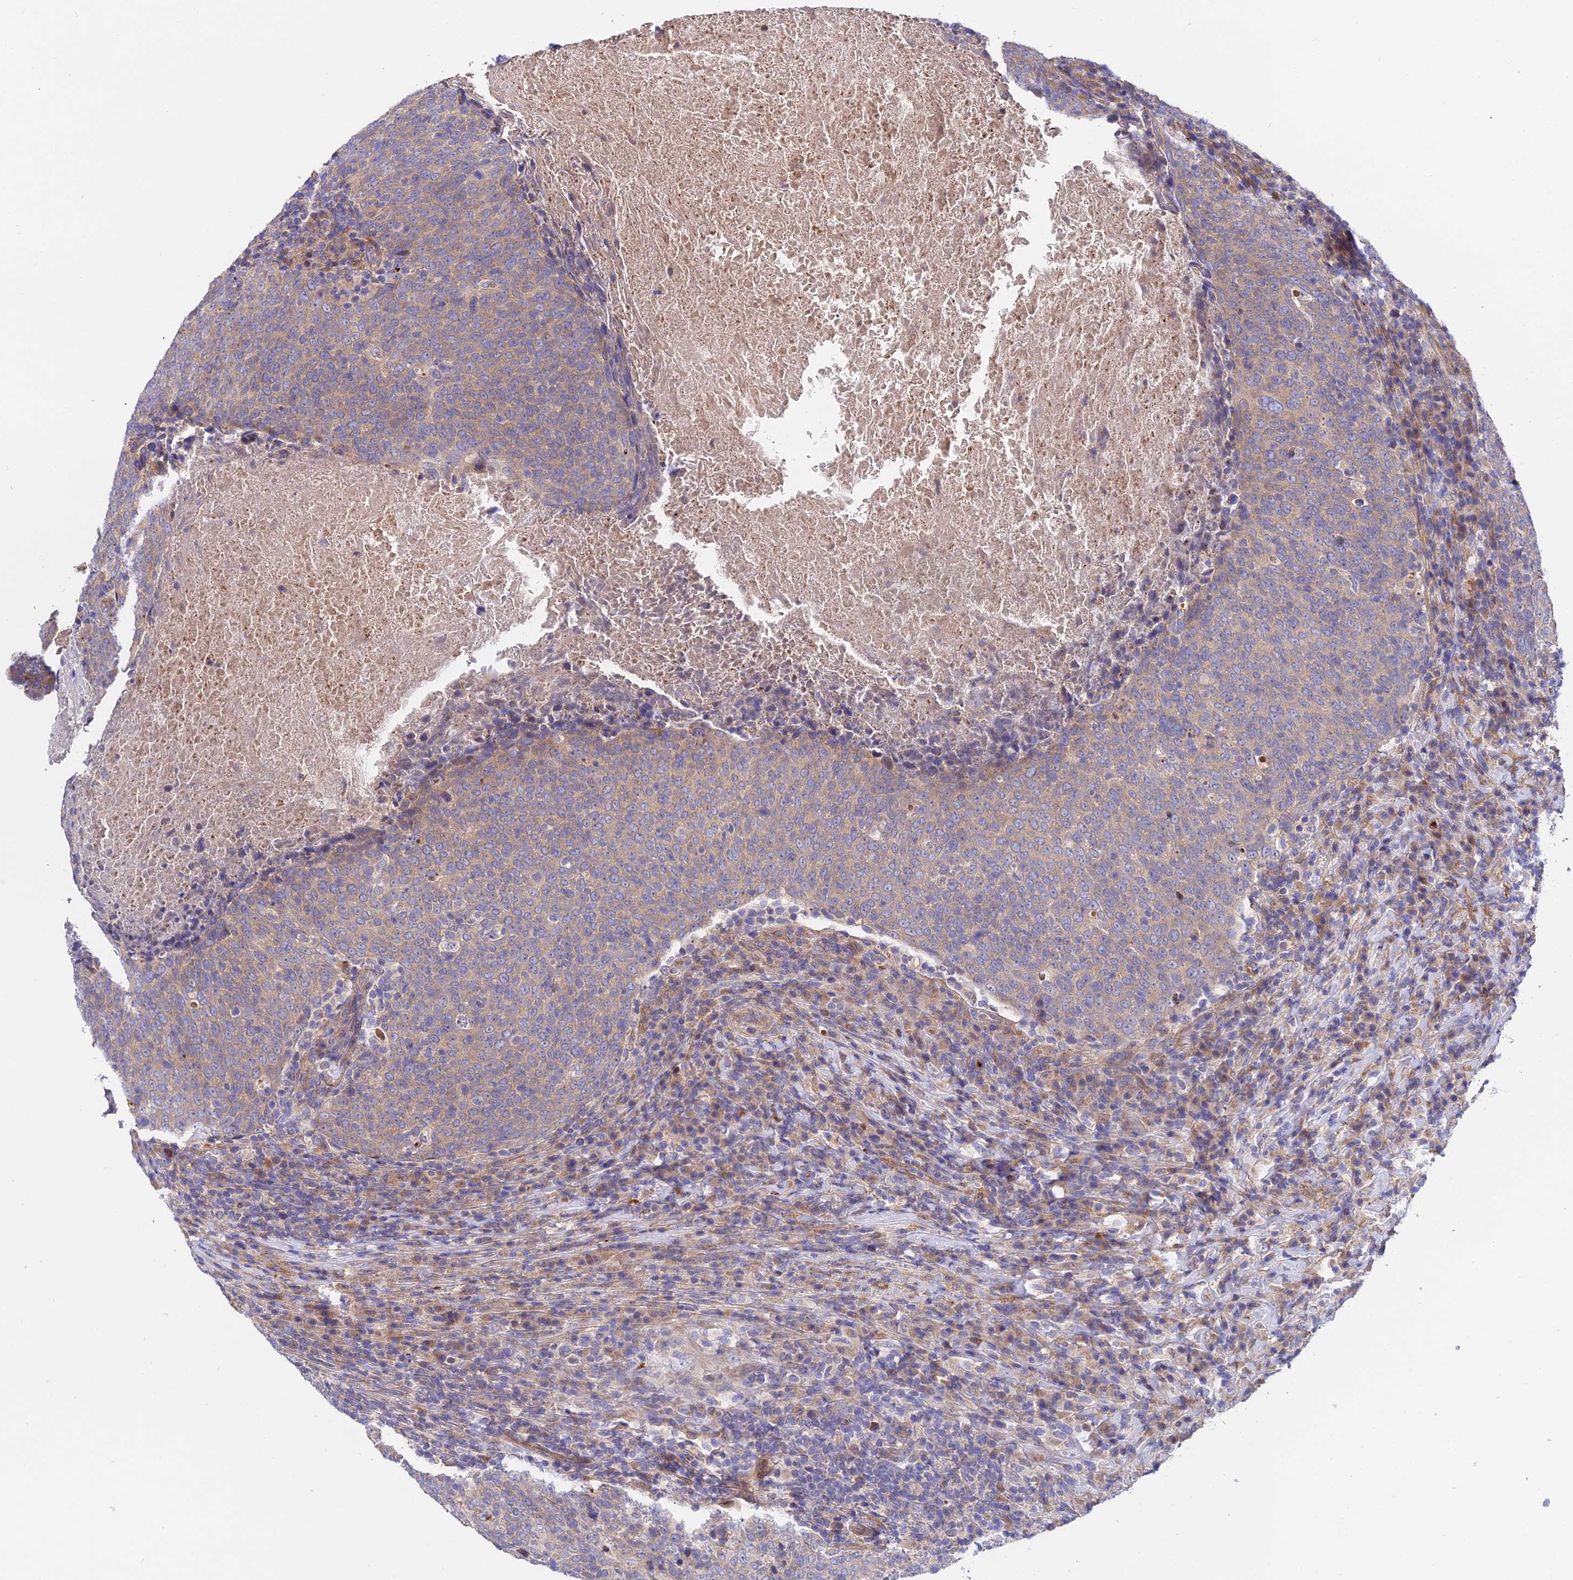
{"staining": {"intensity": "weak", "quantity": "25%-75%", "location": "cytoplasmic/membranous"}, "tissue": "head and neck cancer", "cell_type": "Tumor cells", "image_type": "cancer", "snomed": [{"axis": "morphology", "description": "Squamous cell carcinoma, NOS"}, {"axis": "morphology", "description": "Squamous cell carcinoma, metastatic, NOS"}, {"axis": "topography", "description": "Lymph node"}, {"axis": "topography", "description": "Head-Neck"}], "caption": "Weak cytoplasmic/membranous expression for a protein is seen in approximately 25%-75% of tumor cells of head and neck cancer (squamous cell carcinoma) using immunohistochemistry.", "gene": "CDC37L1", "patient": {"sex": "male", "age": 62}}